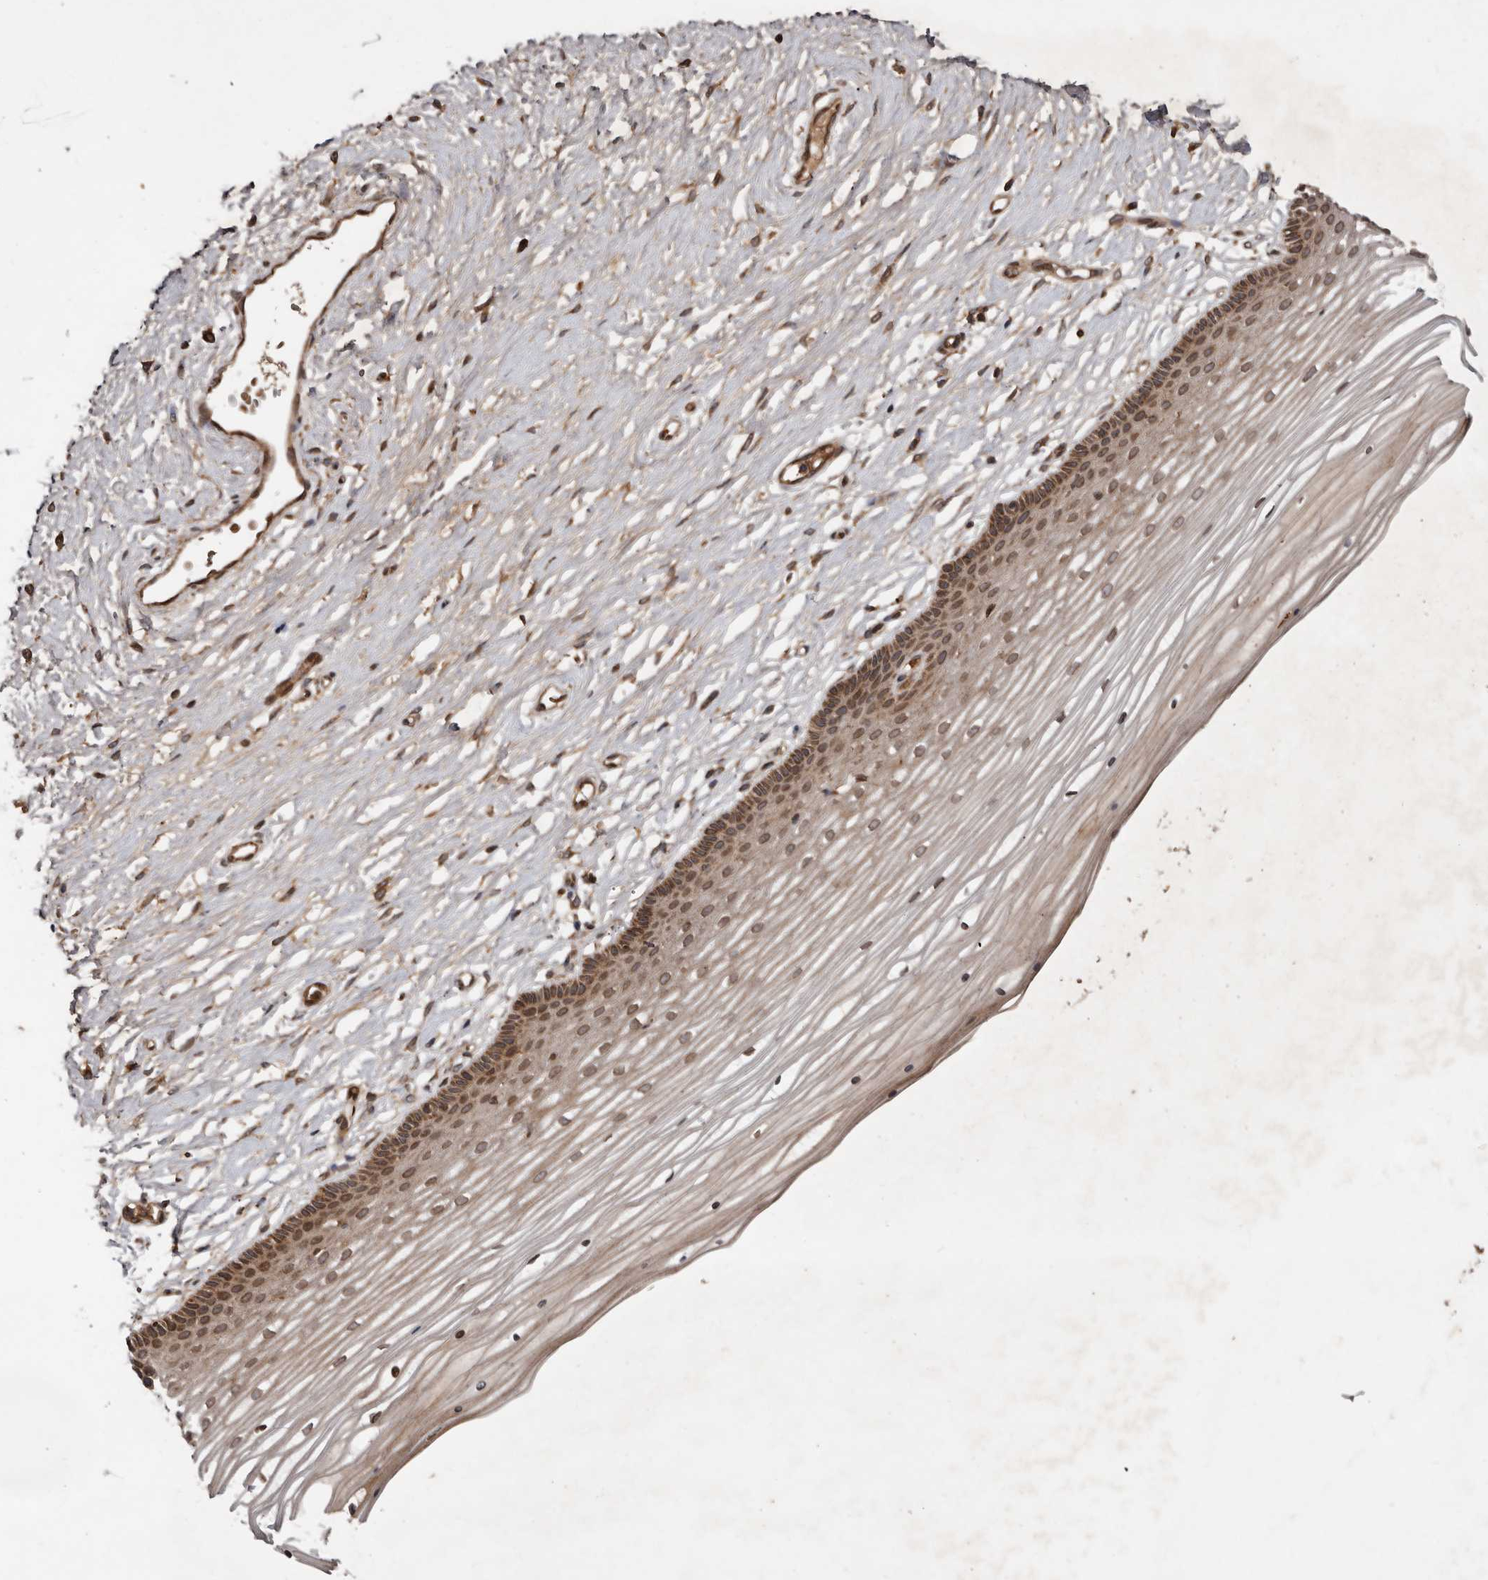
{"staining": {"intensity": "moderate", "quantity": ">75%", "location": "cytoplasmic/membranous,nuclear"}, "tissue": "vagina", "cell_type": "Squamous epithelial cells", "image_type": "normal", "snomed": [{"axis": "morphology", "description": "Normal tissue, NOS"}, {"axis": "topography", "description": "Vagina"}, {"axis": "topography", "description": "Cervix"}], "caption": "IHC photomicrograph of unremarkable human vagina stained for a protein (brown), which reveals medium levels of moderate cytoplasmic/membranous,nuclear expression in approximately >75% of squamous epithelial cells.", "gene": "STK36", "patient": {"sex": "female", "age": 40}}